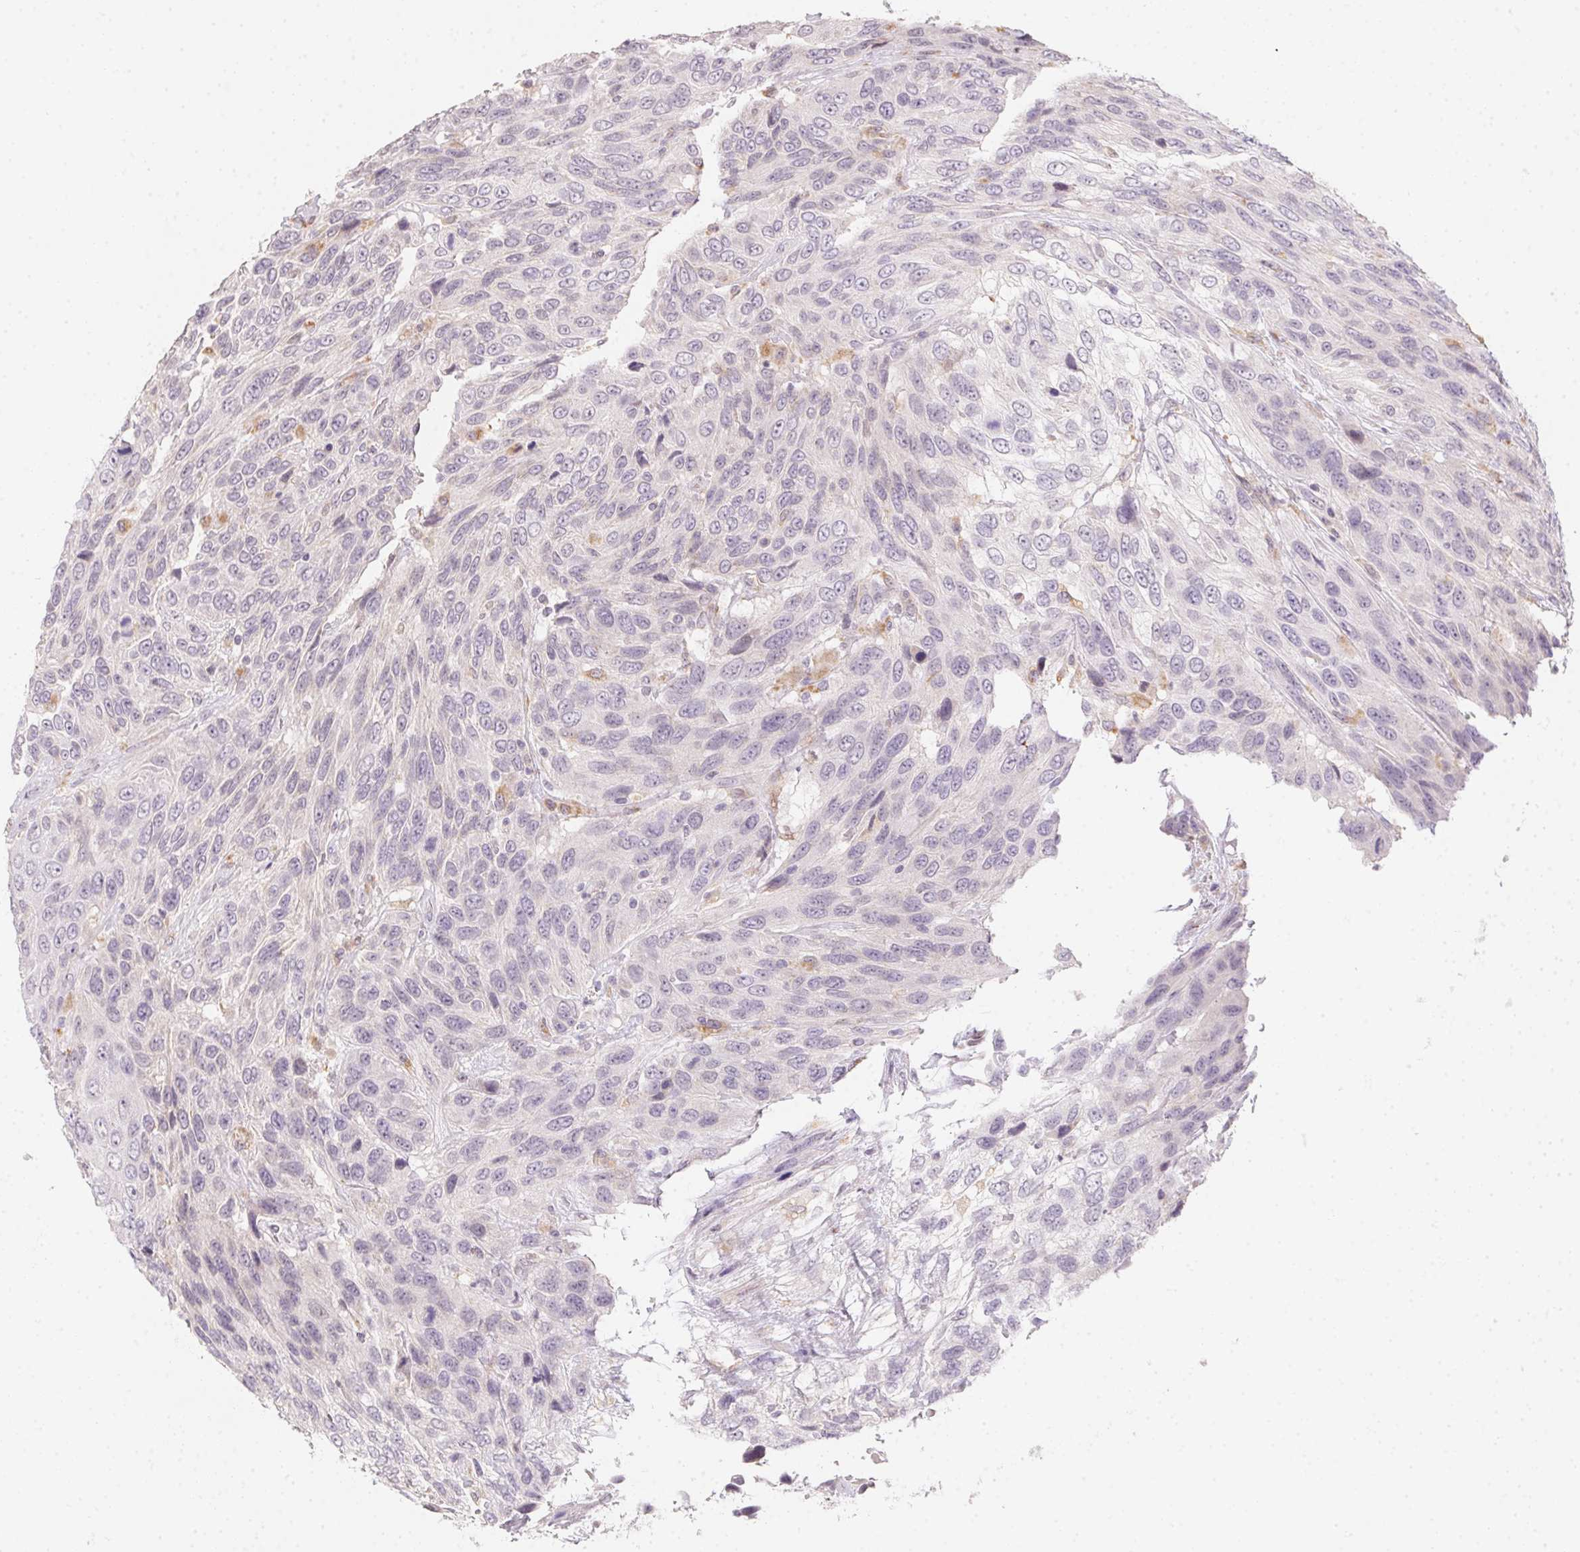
{"staining": {"intensity": "weak", "quantity": "<25%", "location": "cytoplasmic/membranous"}, "tissue": "urothelial cancer", "cell_type": "Tumor cells", "image_type": "cancer", "snomed": [{"axis": "morphology", "description": "Urothelial carcinoma, High grade"}, {"axis": "topography", "description": "Urinary bladder"}], "caption": "This photomicrograph is of urothelial carcinoma (high-grade) stained with immunohistochemistry (IHC) to label a protein in brown with the nuclei are counter-stained blue. There is no expression in tumor cells.", "gene": "SLC6A18", "patient": {"sex": "female", "age": 70}}